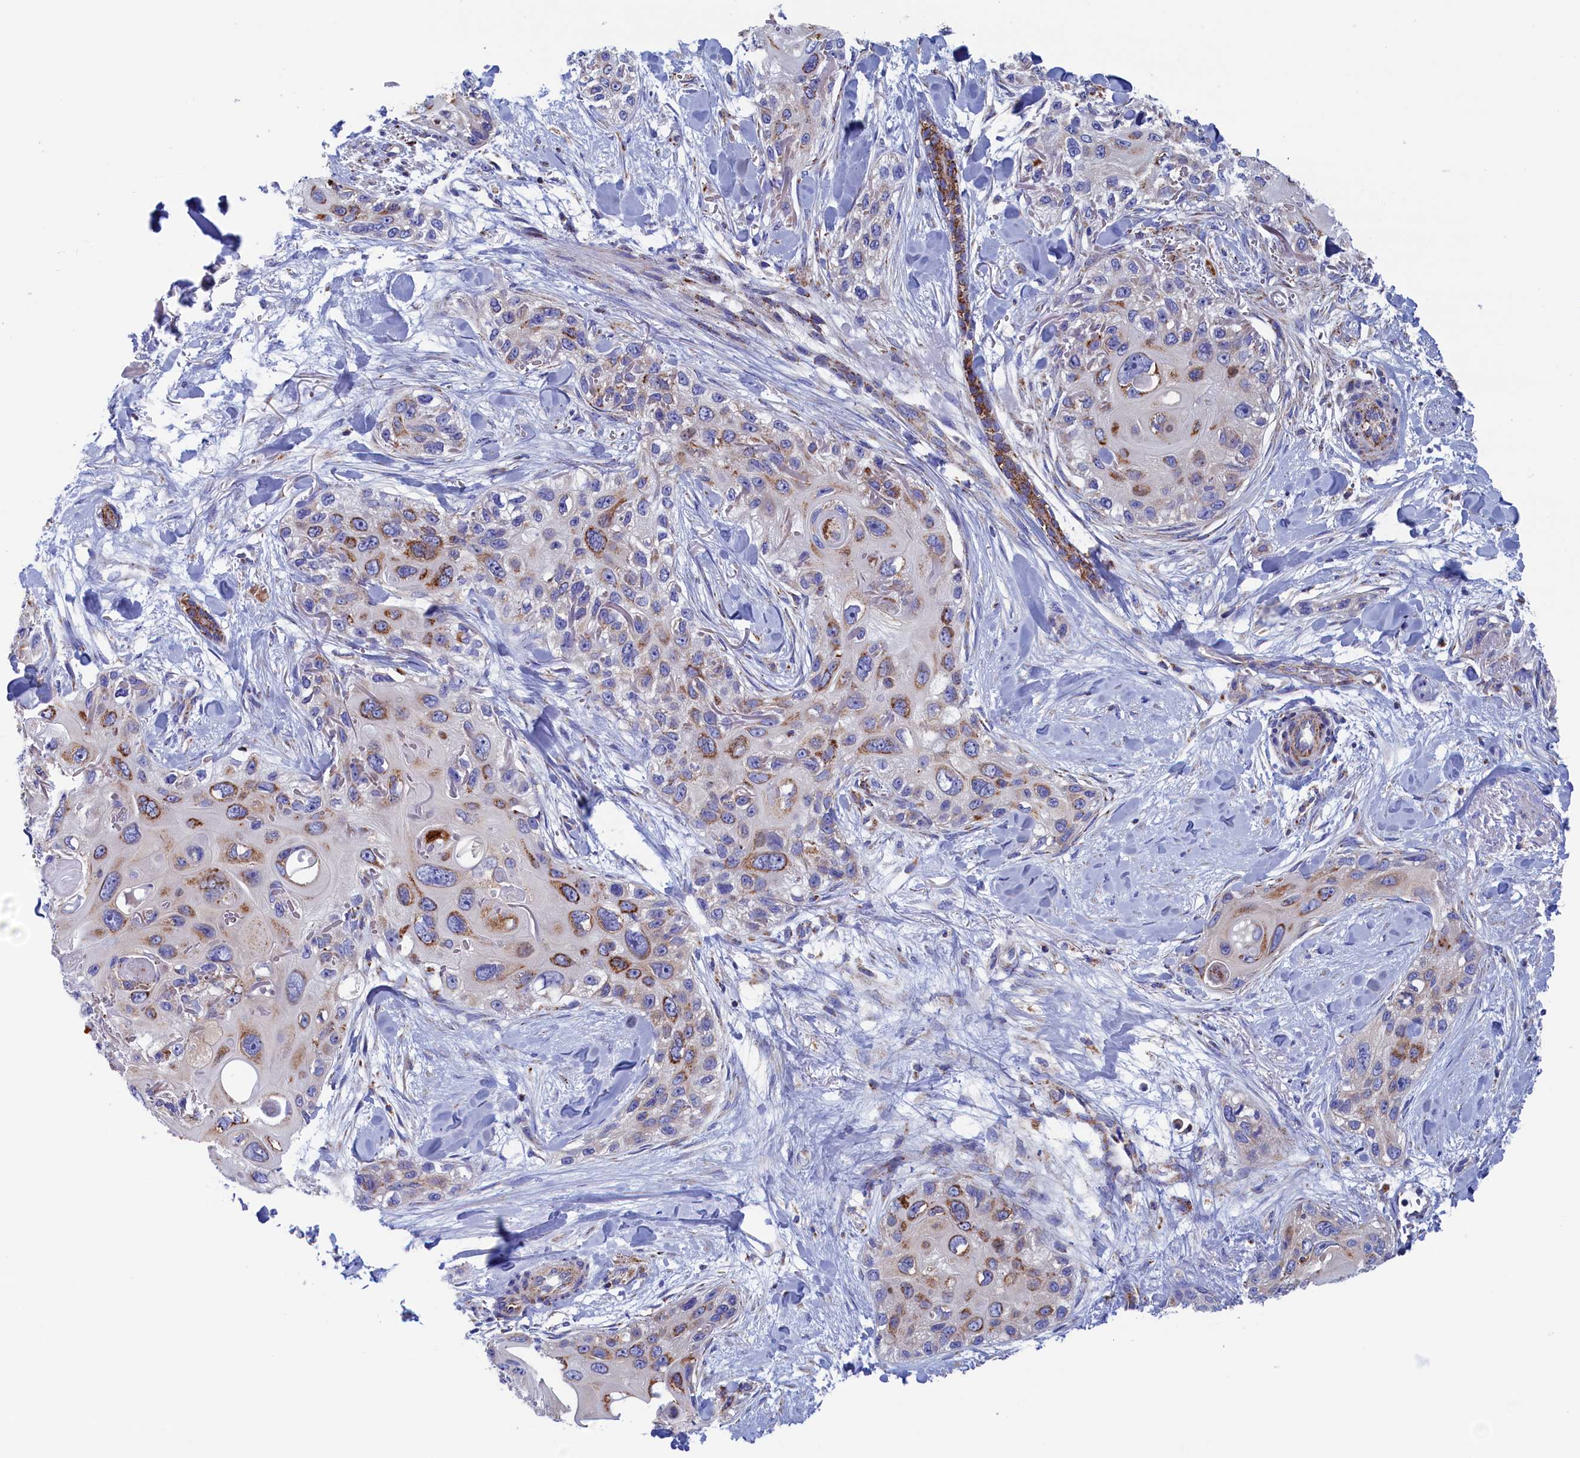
{"staining": {"intensity": "strong", "quantity": "25%-75%", "location": "cytoplasmic/membranous"}, "tissue": "skin cancer", "cell_type": "Tumor cells", "image_type": "cancer", "snomed": [{"axis": "morphology", "description": "Normal tissue, NOS"}, {"axis": "morphology", "description": "Squamous cell carcinoma, NOS"}, {"axis": "topography", "description": "Skin"}], "caption": "Immunohistochemical staining of human skin squamous cell carcinoma exhibits strong cytoplasmic/membranous protein staining in approximately 25%-75% of tumor cells.", "gene": "WDR83", "patient": {"sex": "male", "age": 72}}